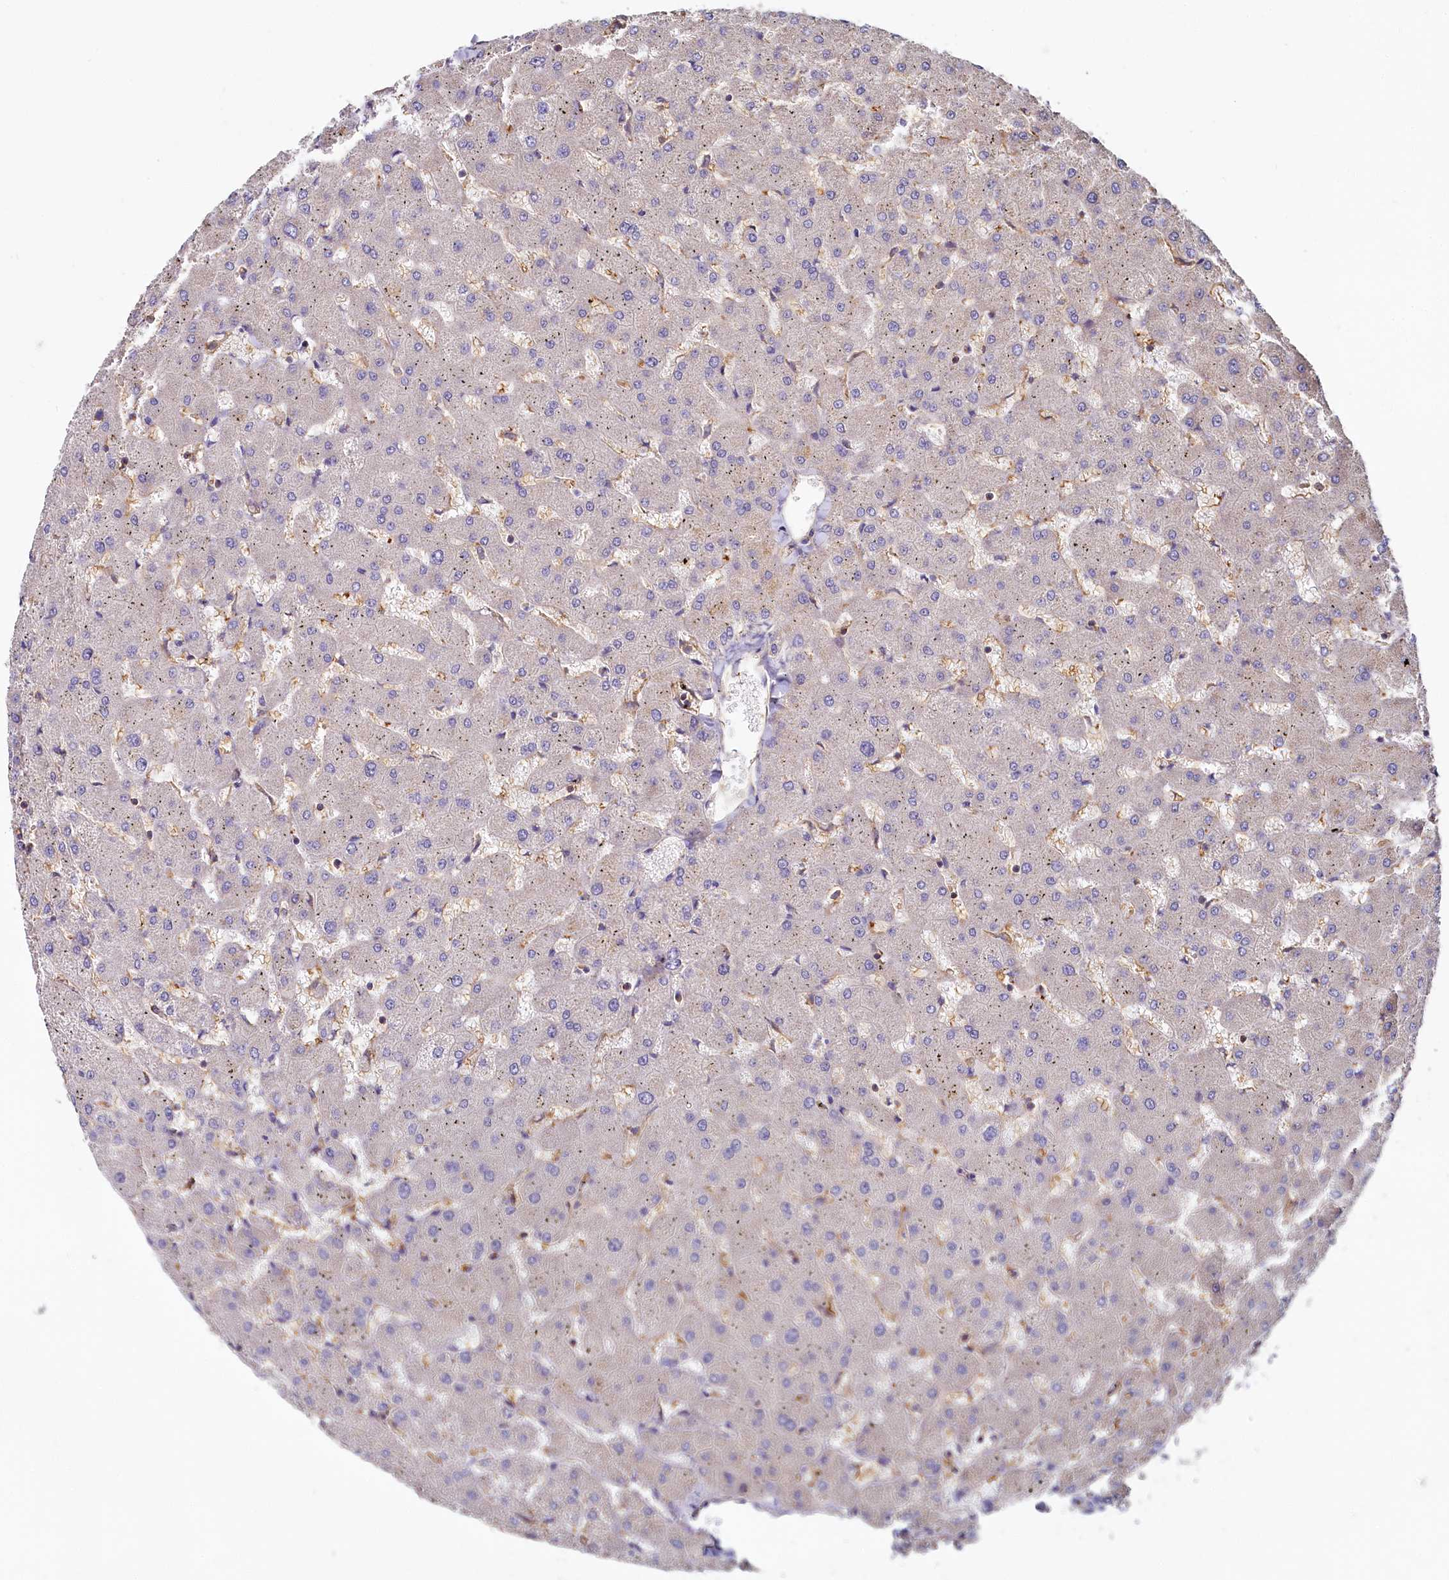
{"staining": {"intensity": "negative", "quantity": "none", "location": "none"}, "tissue": "liver", "cell_type": "Cholangiocytes", "image_type": "normal", "snomed": [{"axis": "morphology", "description": "Normal tissue, NOS"}, {"axis": "topography", "description": "Liver"}], "caption": "Immunohistochemistry (IHC) image of normal liver: liver stained with DAB reveals no significant protein staining in cholangiocytes.", "gene": "PPIP5K1", "patient": {"sex": "female", "age": 63}}